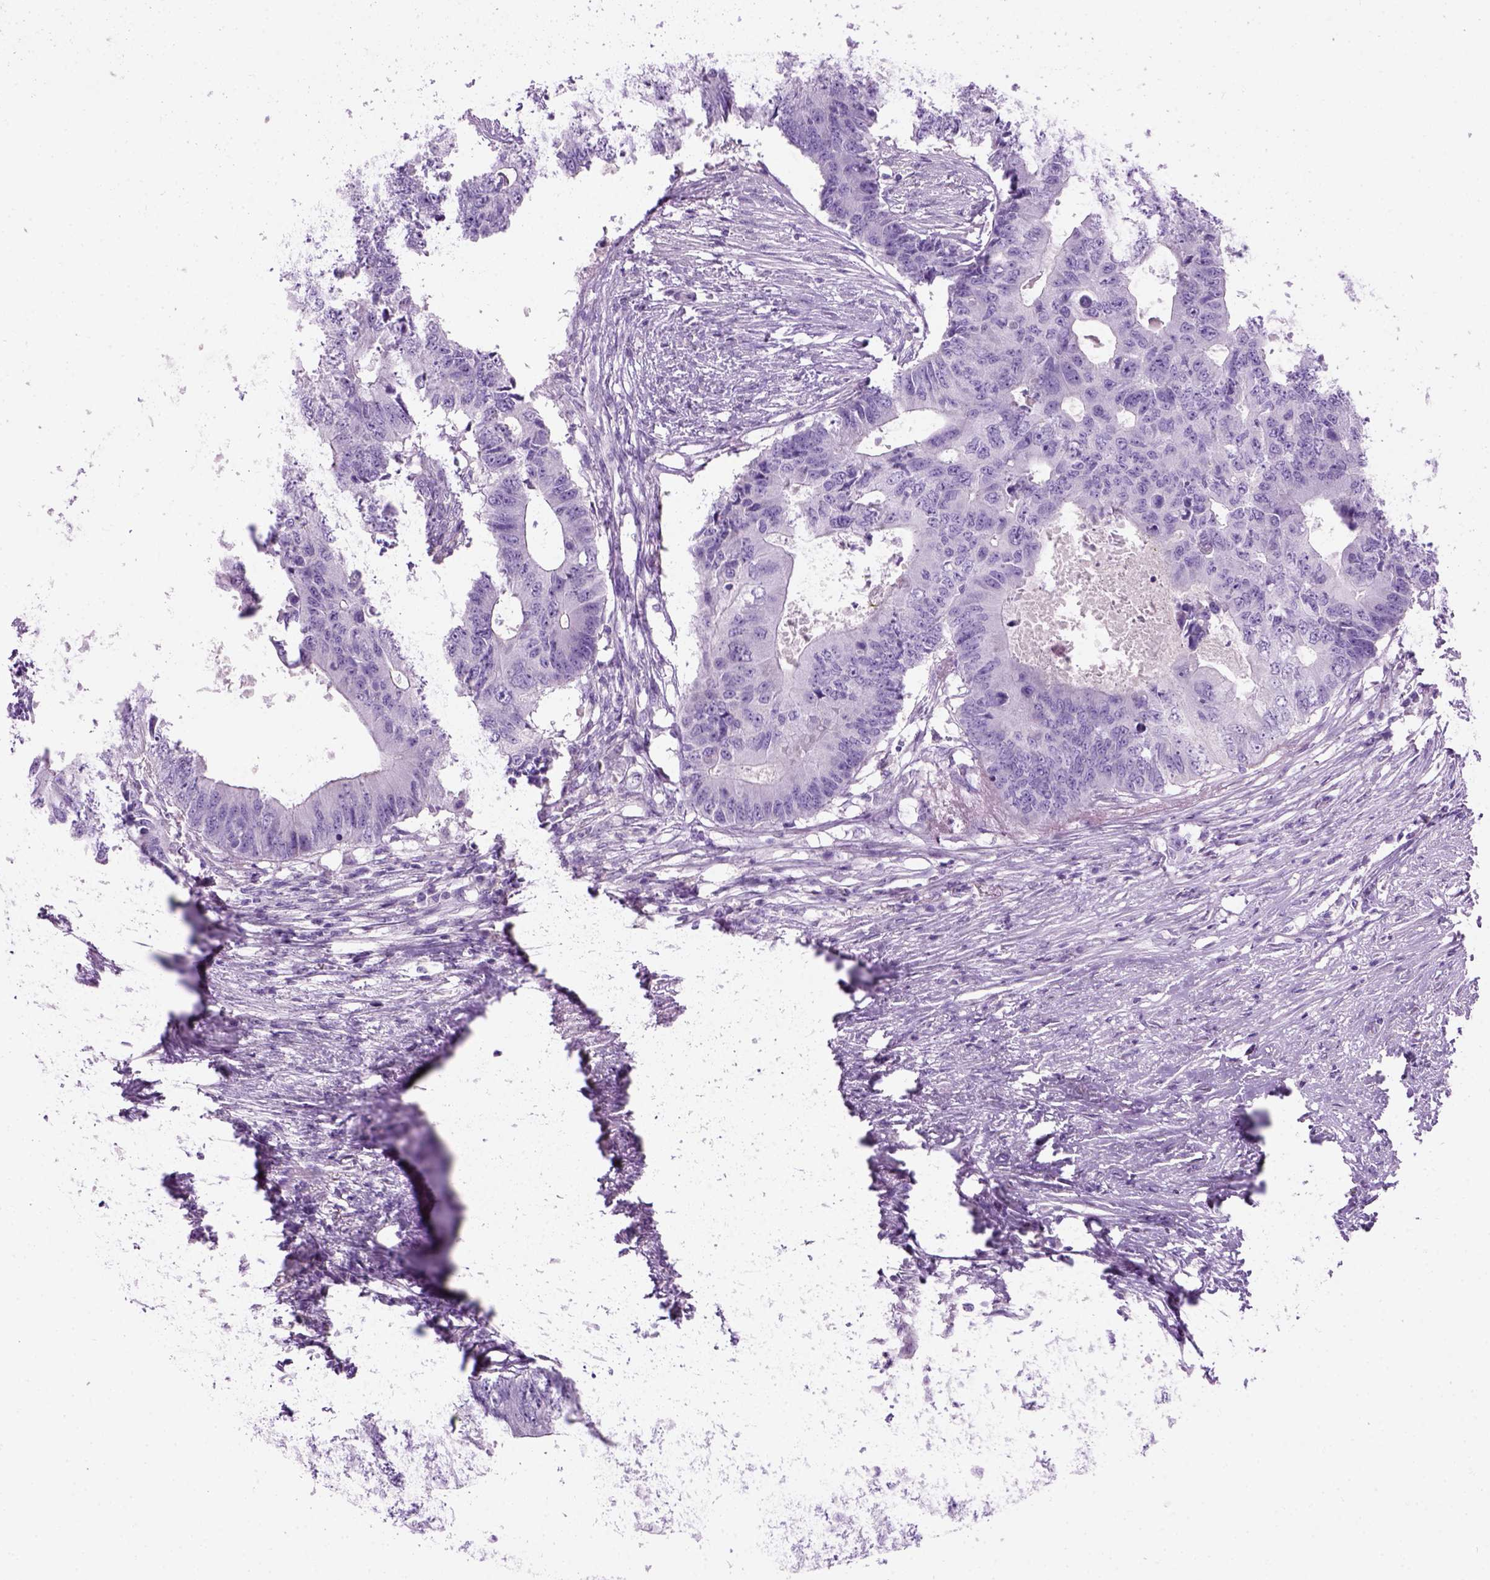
{"staining": {"intensity": "negative", "quantity": "none", "location": "none"}, "tissue": "colorectal cancer", "cell_type": "Tumor cells", "image_type": "cancer", "snomed": [{"axis": "morphology", "description": "Adenocarcinoma, NOS"}, {"axis": "topography", "description": "Colon"}], "caption": "Immunohistochemistry histopathology image of human colorectal cancer stained for a protein (brown), which exhibits no staining in tumor cells.", "gene": "GABRB2", "patient": {"sex": "male", "age": 71}}